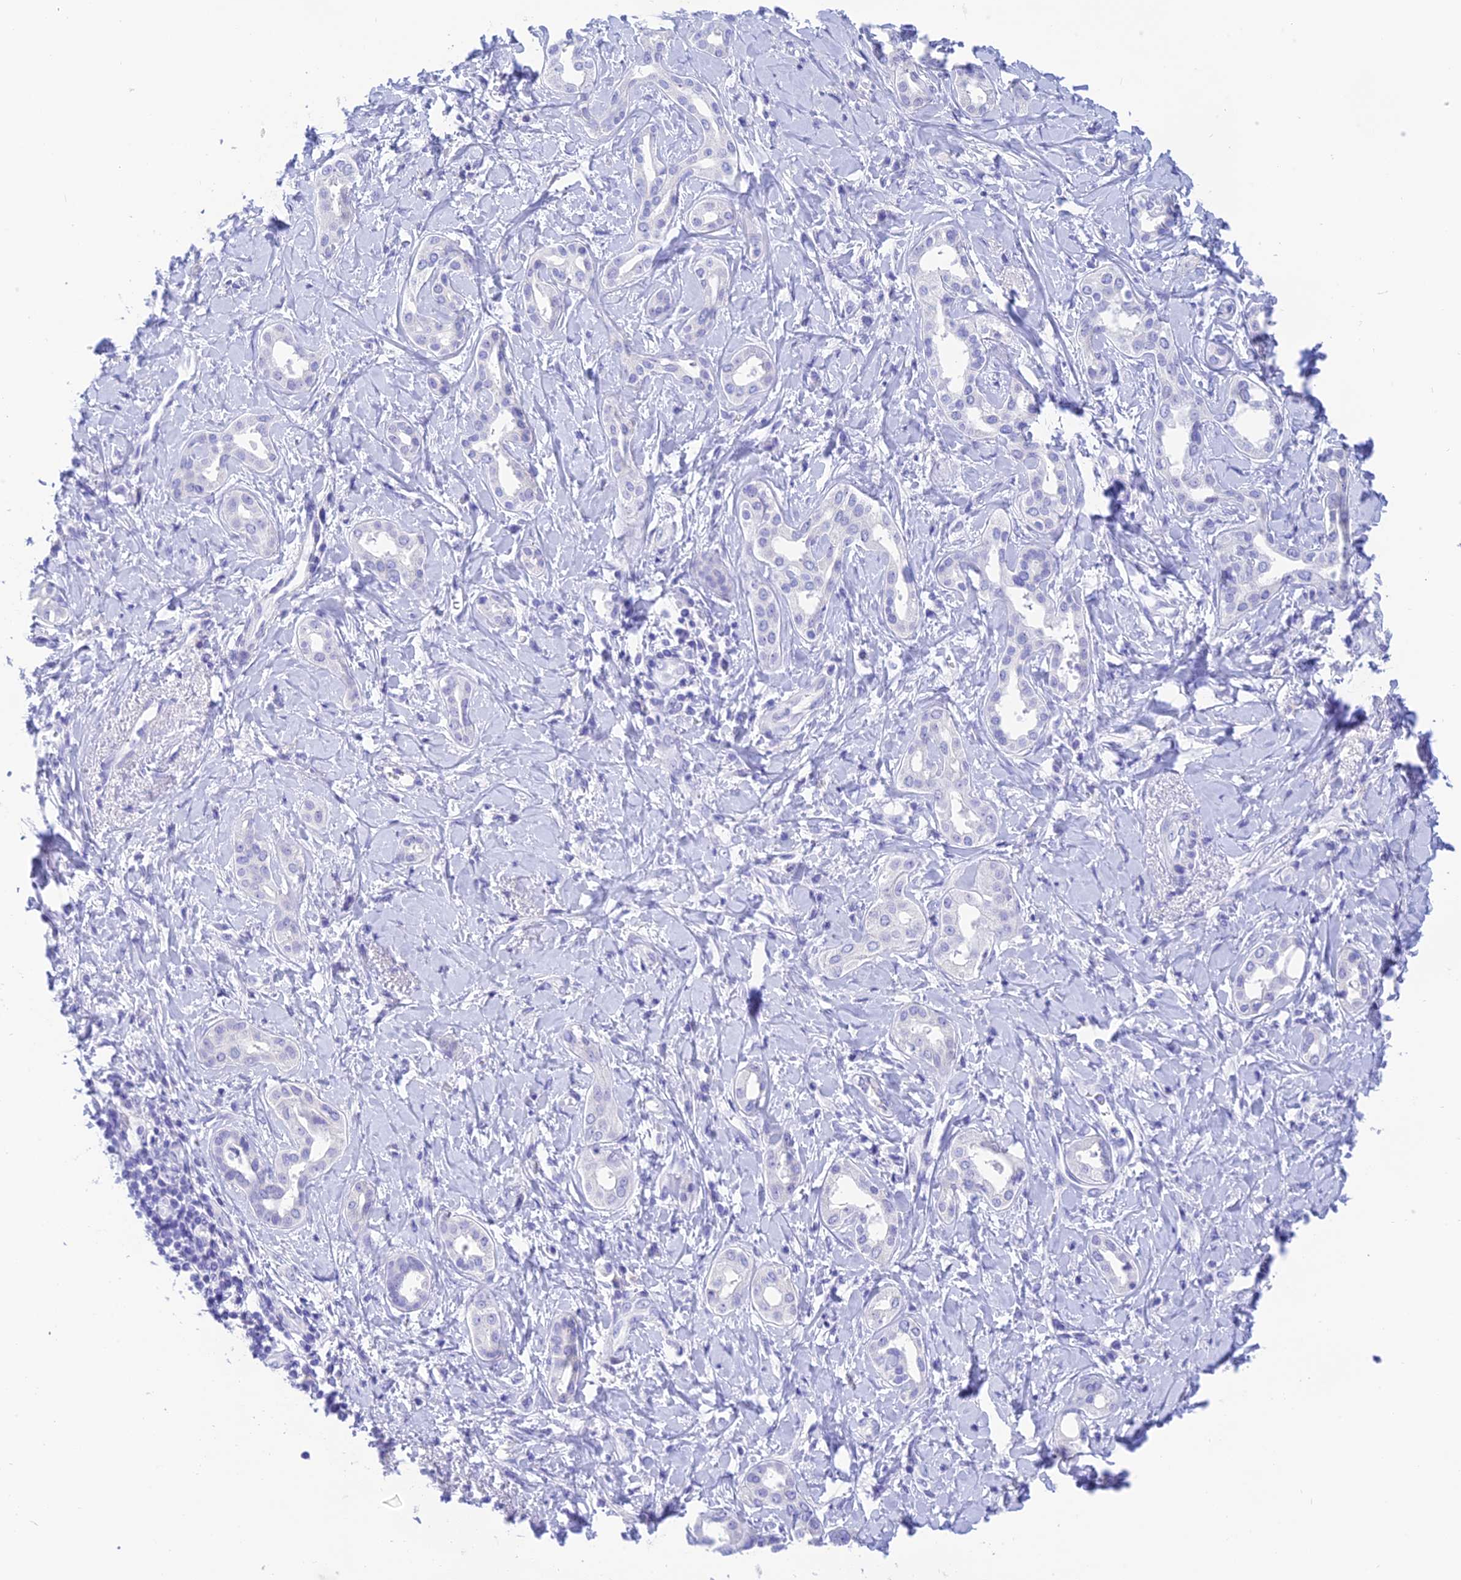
{"staining": {"intensity": "negative", "quantity": "none", "location": "none"}, "tissue": "liver cancer", "cell_type": "Tumor cells", "image_type": "cancer", "snomed": [{"axis": "morphology", "description": "Cholangiocarcinoma"}, {"axis": "topography", "description": "Liver"}], "caption": "This is an immunohistochemistry (IHC) histopathology image of cholangiocarcinoma (liver). There is no expression in tumor cells.", "gene": "KDELR3", "patient": {"sex": "female", "age": 77}}